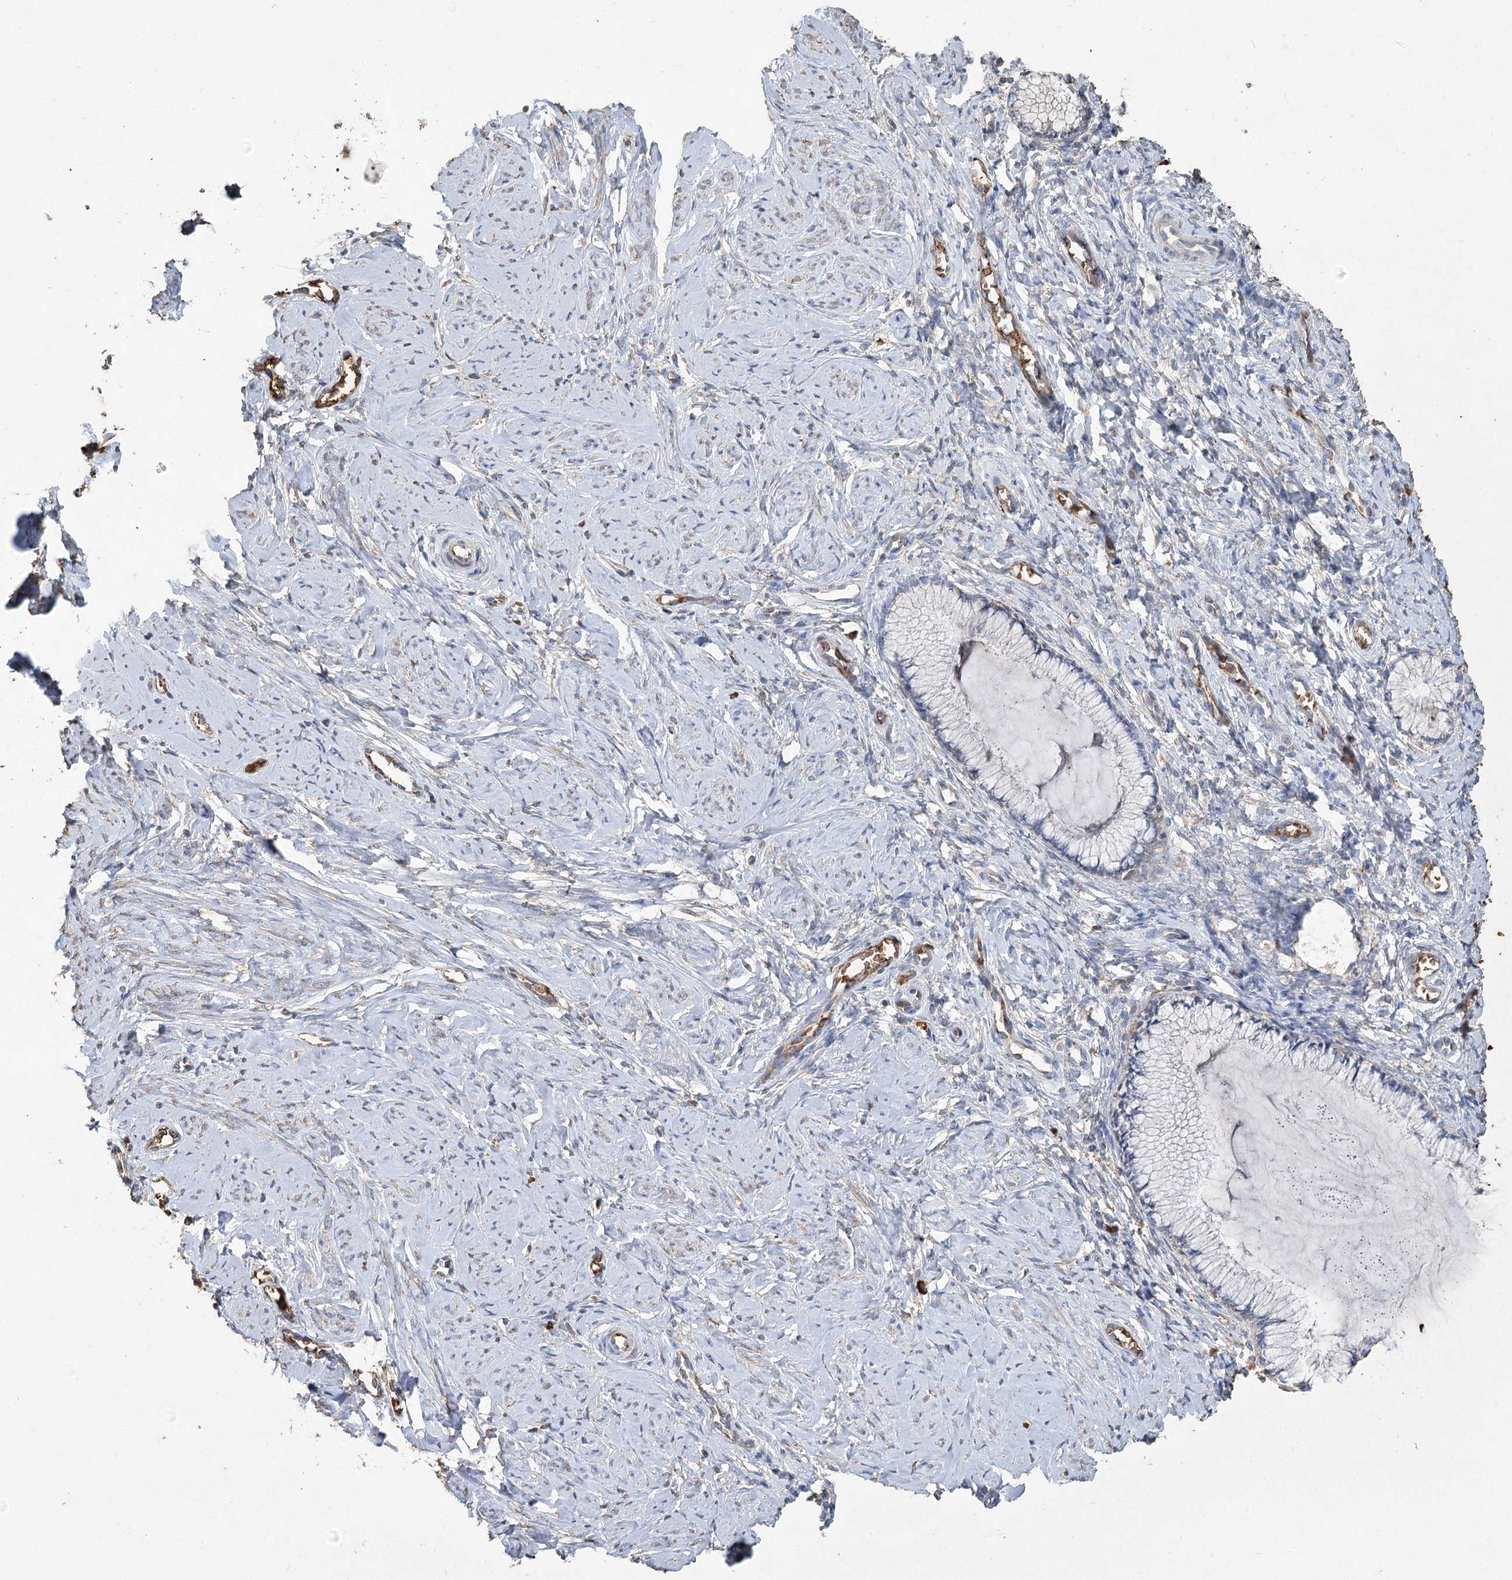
{"staining": {"intensity": "negative", "quantity": "none", "location": "none"}, "tissue": "cervix", "cell_type": "Glandular cells", "image_type": "normal", "snomed": [{"axis": "morphology", "description": "Normal tissue, NOS"}, {"axis": "morphology", "description": "Adenocarcinoma, NOS"}, {"axis": "topography", "description": "Cervix"}], "caption": "High power microscopy photomicrograph of an immunohistochemistry image of benign cervix, revealing no significant expression in glandular cells. (Stains: DAB immunohistochemistry (IHC) with hematoxylin counter stain, Microscopy: brightfield microscopy at high magnification).", "gene": "HBA1", "patient": {"sex": "female", "age": 29}}